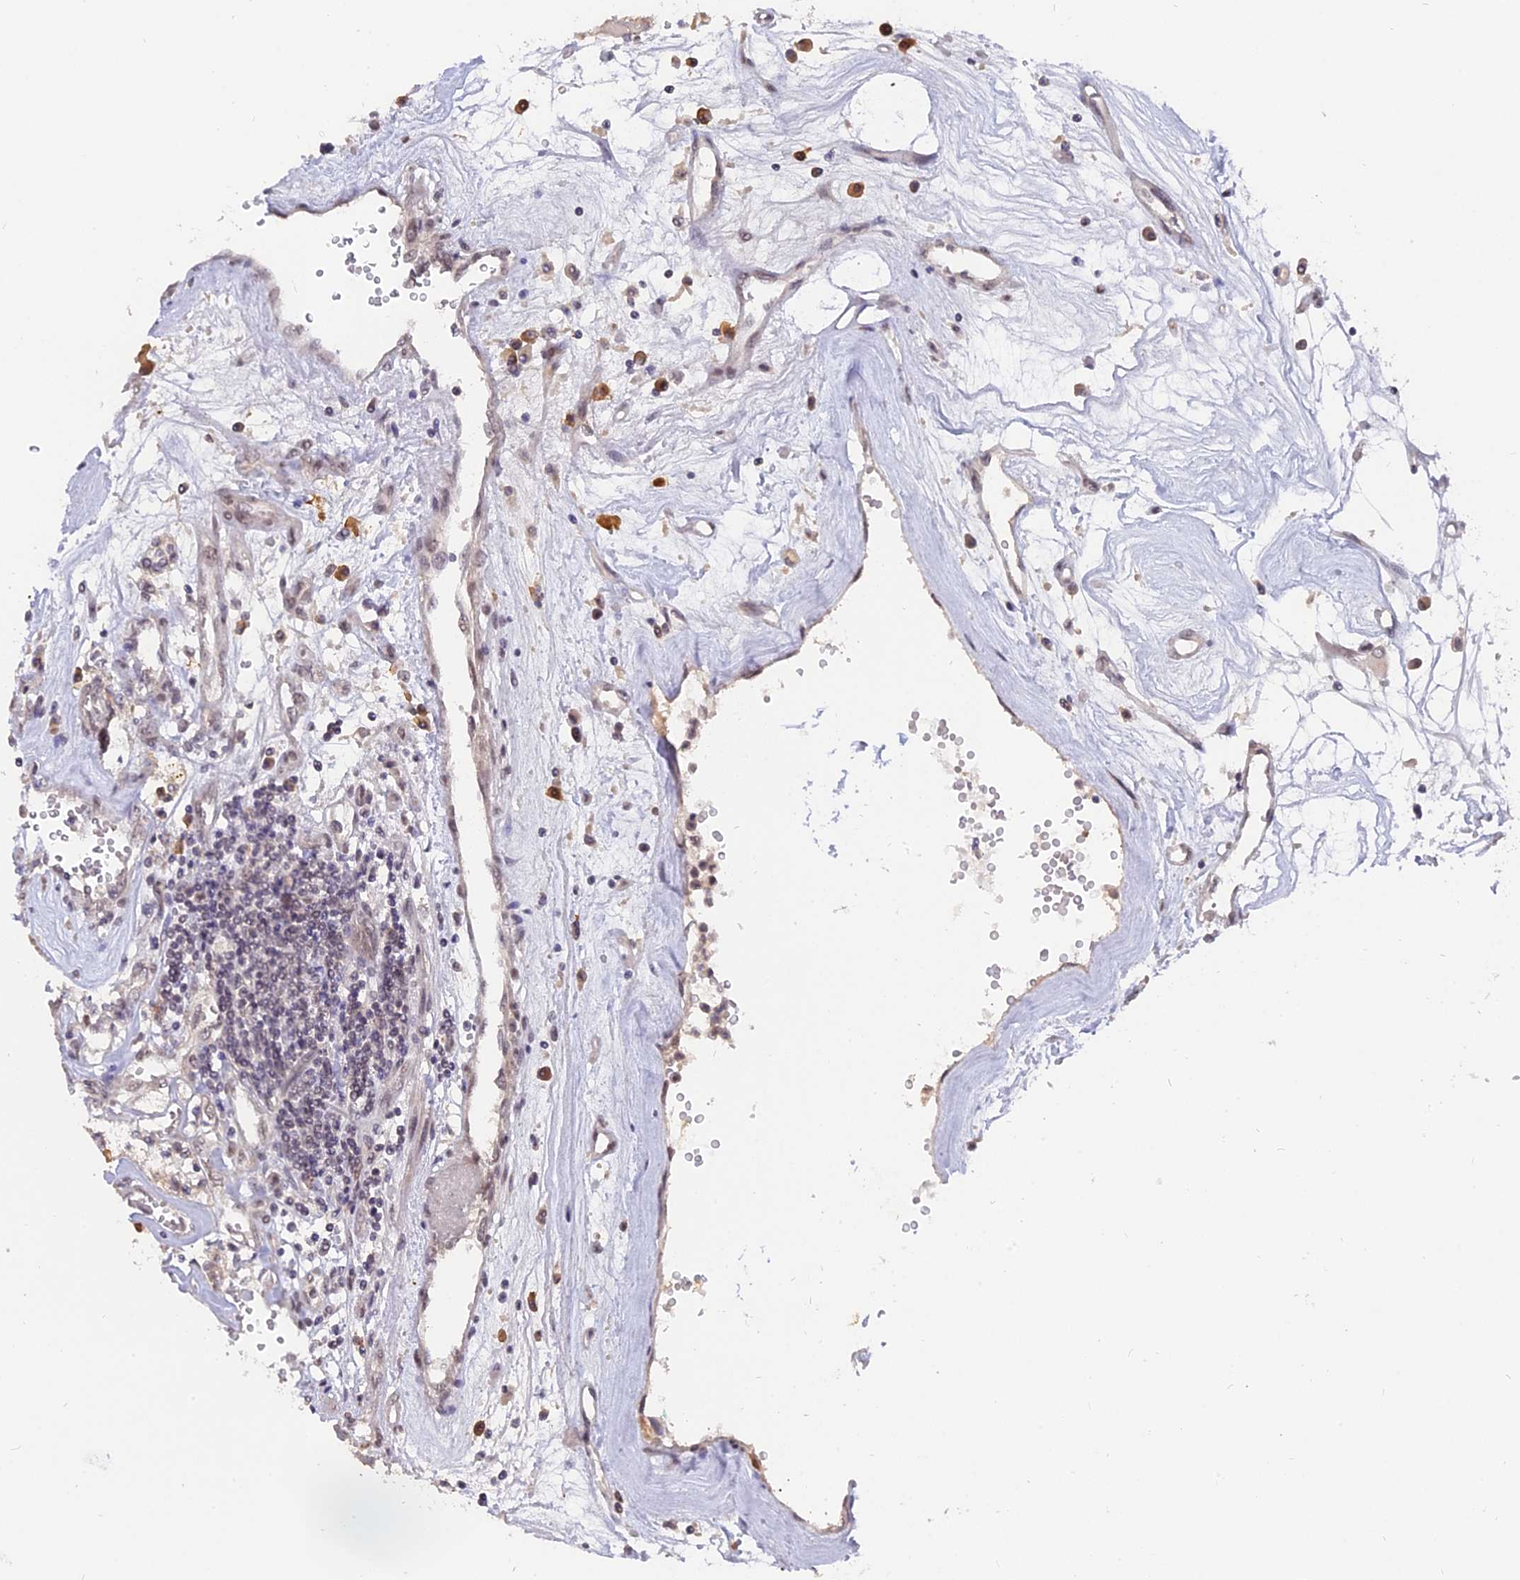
{"staining": {"intensity": "negative", "quantity": "none", "location": "none"}, "tissue": "renal cancer", "cell_type": "Tumor cells", "image_type": "cancer", "snomed": [{"axis": "morphology", "description": "Adenocarcinoma, NOS"}, {"axis": "topography", "description": "Kidney"}], "caption": "This is an immunohistochemistry image of human renal cancer. There is no expression in tumor cells.", "gene": "NR1H3", "patient": {"sex": "female", "age": 59}}